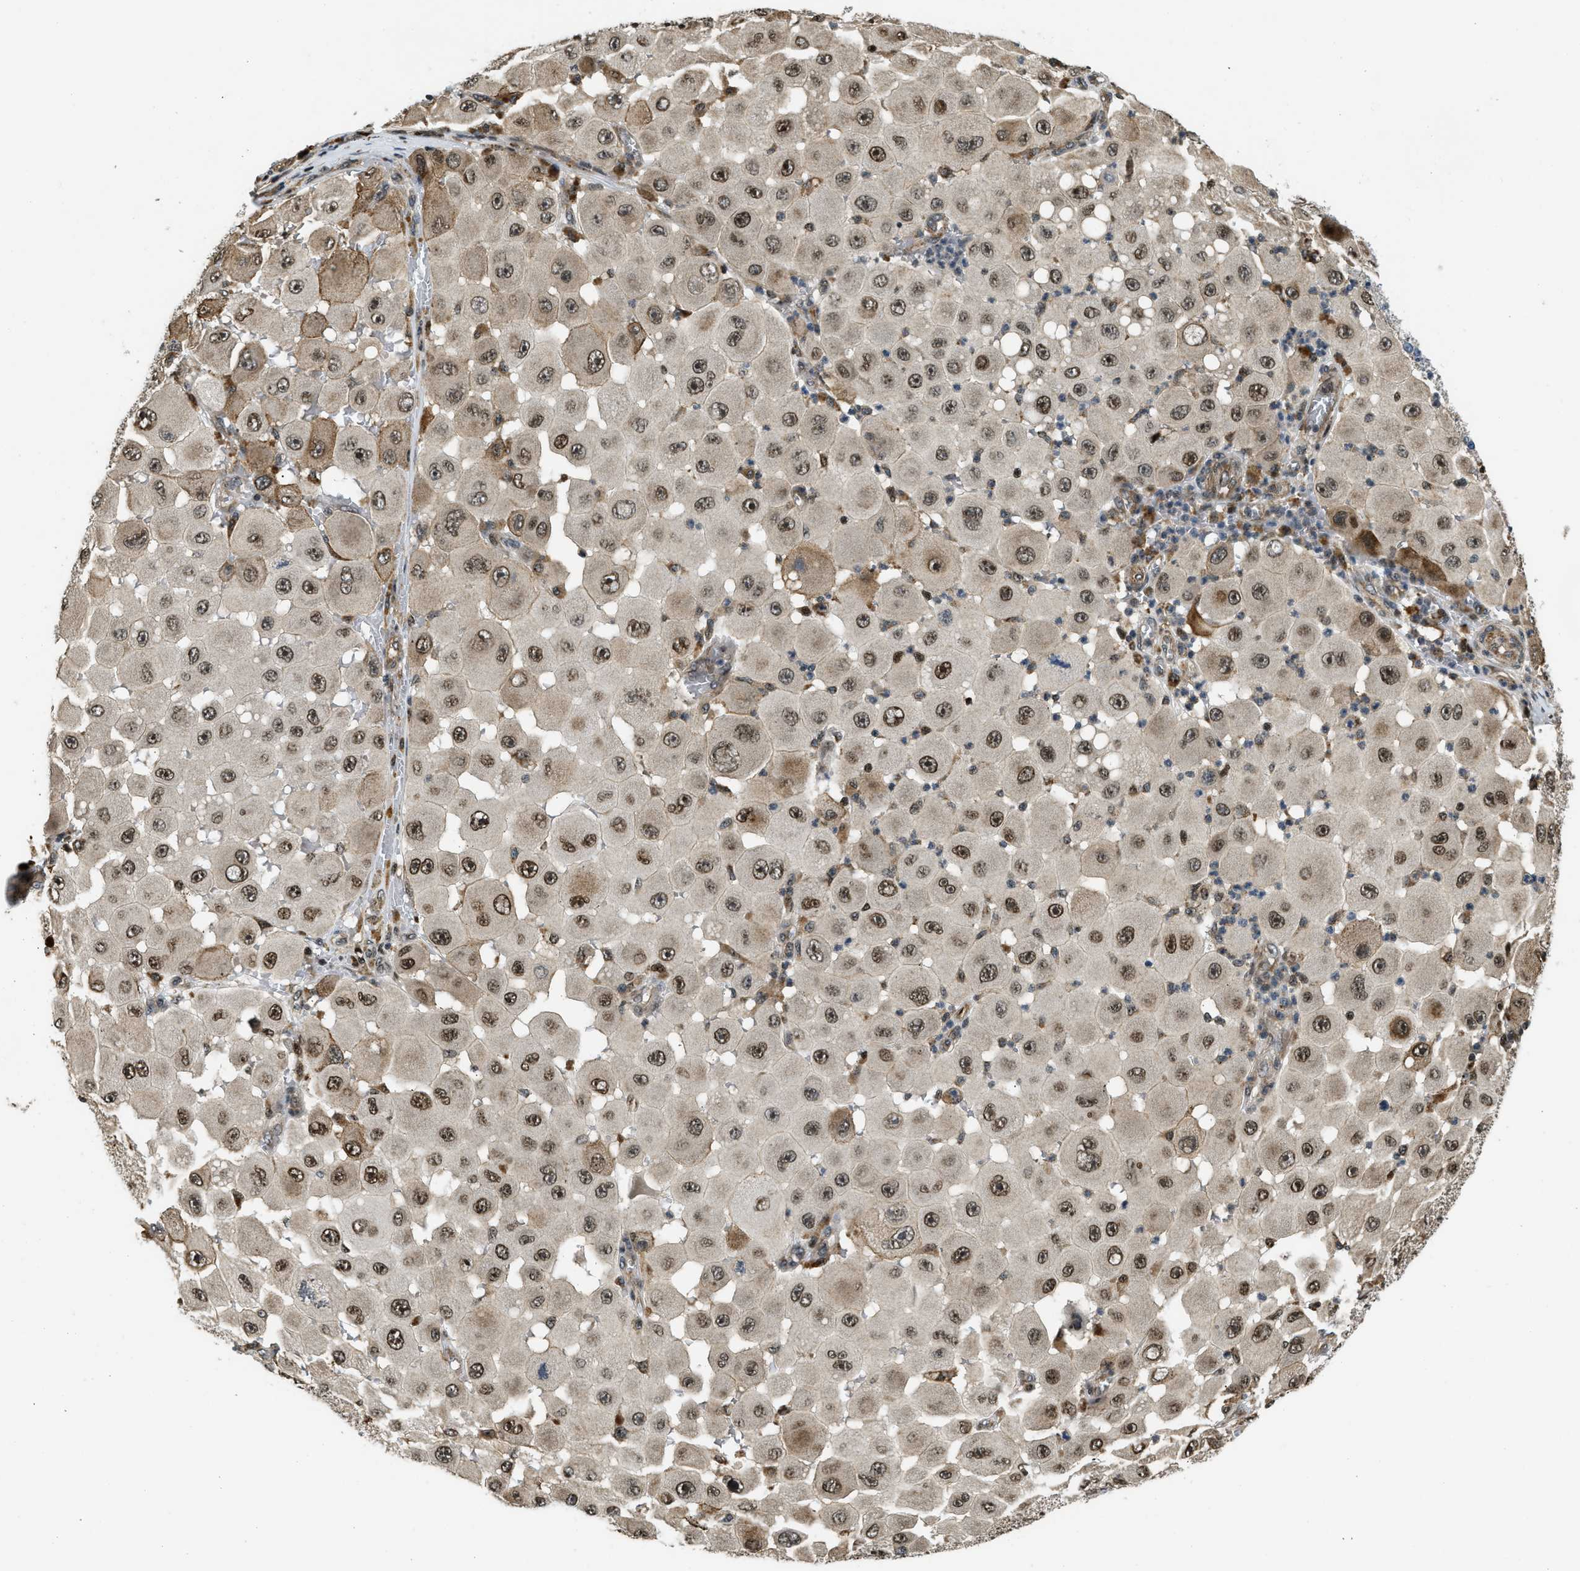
{"staining": {"intensity": "strong", "quantity": "25%-75%", "location": "nuclear"}, "tissue": "melanoma", "cell_type": "Tumor cells", "image_type": "cancer", "snomed": [{"axis": "morphology", "description": "Malignant melanoma, NOS"}, {"axis": "topography", "description": "Skin"}], "caption": "A brown stain labels strong nuclear expression of a protein in malignant melanoma tumor cells.", "gene": "LTA4H", "patient": {"sex": "female", "age": 81}}